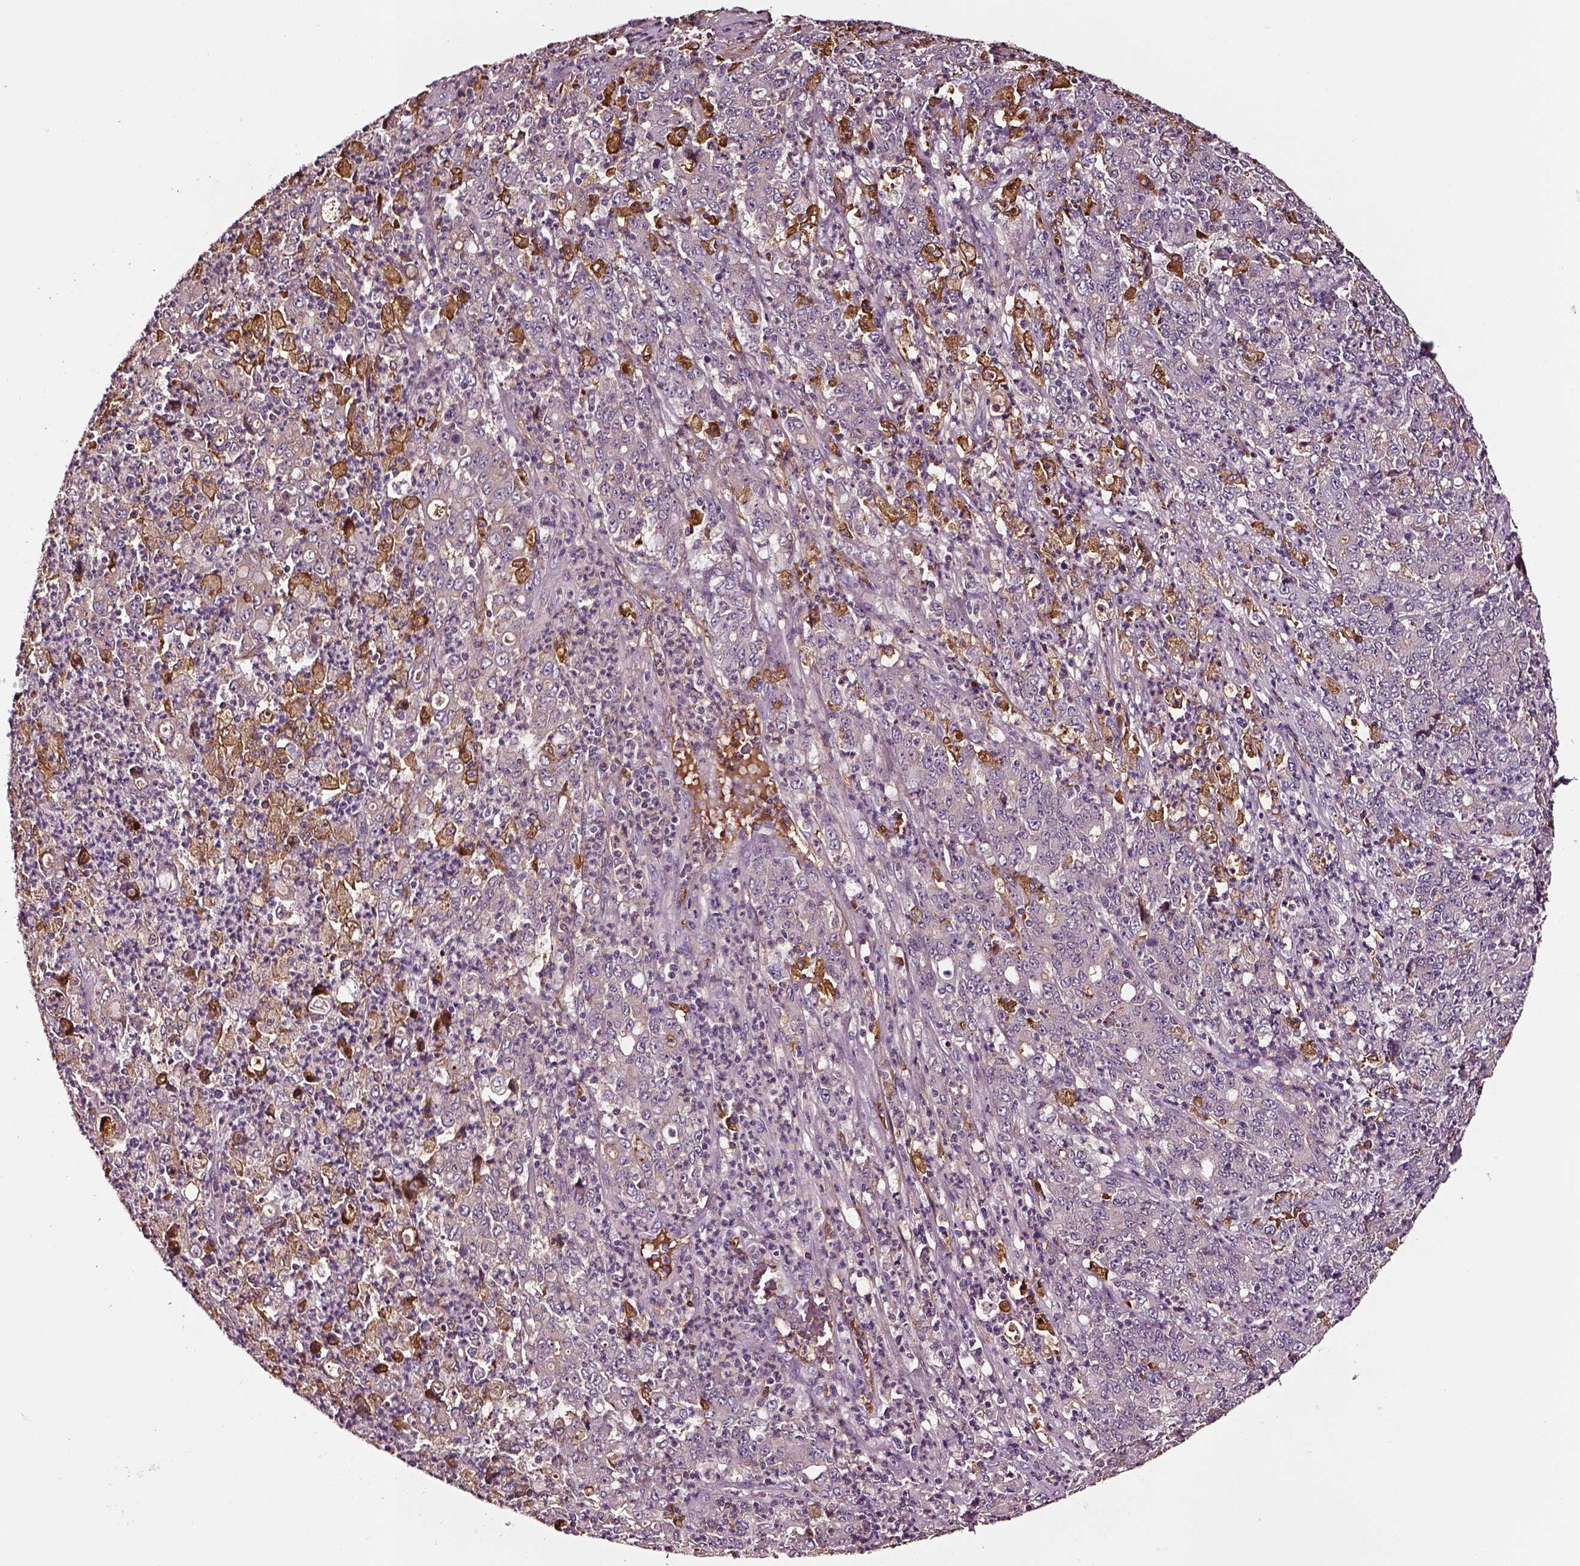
{"staining": {"intensity": "negative", "quantity": "none", "location": "none"}, "tissue": "stomach cancer", "cell_type": "Tumor cells", "image_type": "cancer", "snomed": [{"axis": "morphology", "description": "Adenocarcinoma, NOS"}, {"axis": "topography", "description": "Stomach, lower"}], "caption": "This is an IHC photomicrograph of stomach cancer (adenocarcinoma). There is no staining in tumor cells.", "gene": "TF", "patient": {"sex": "female", "age": 71}}